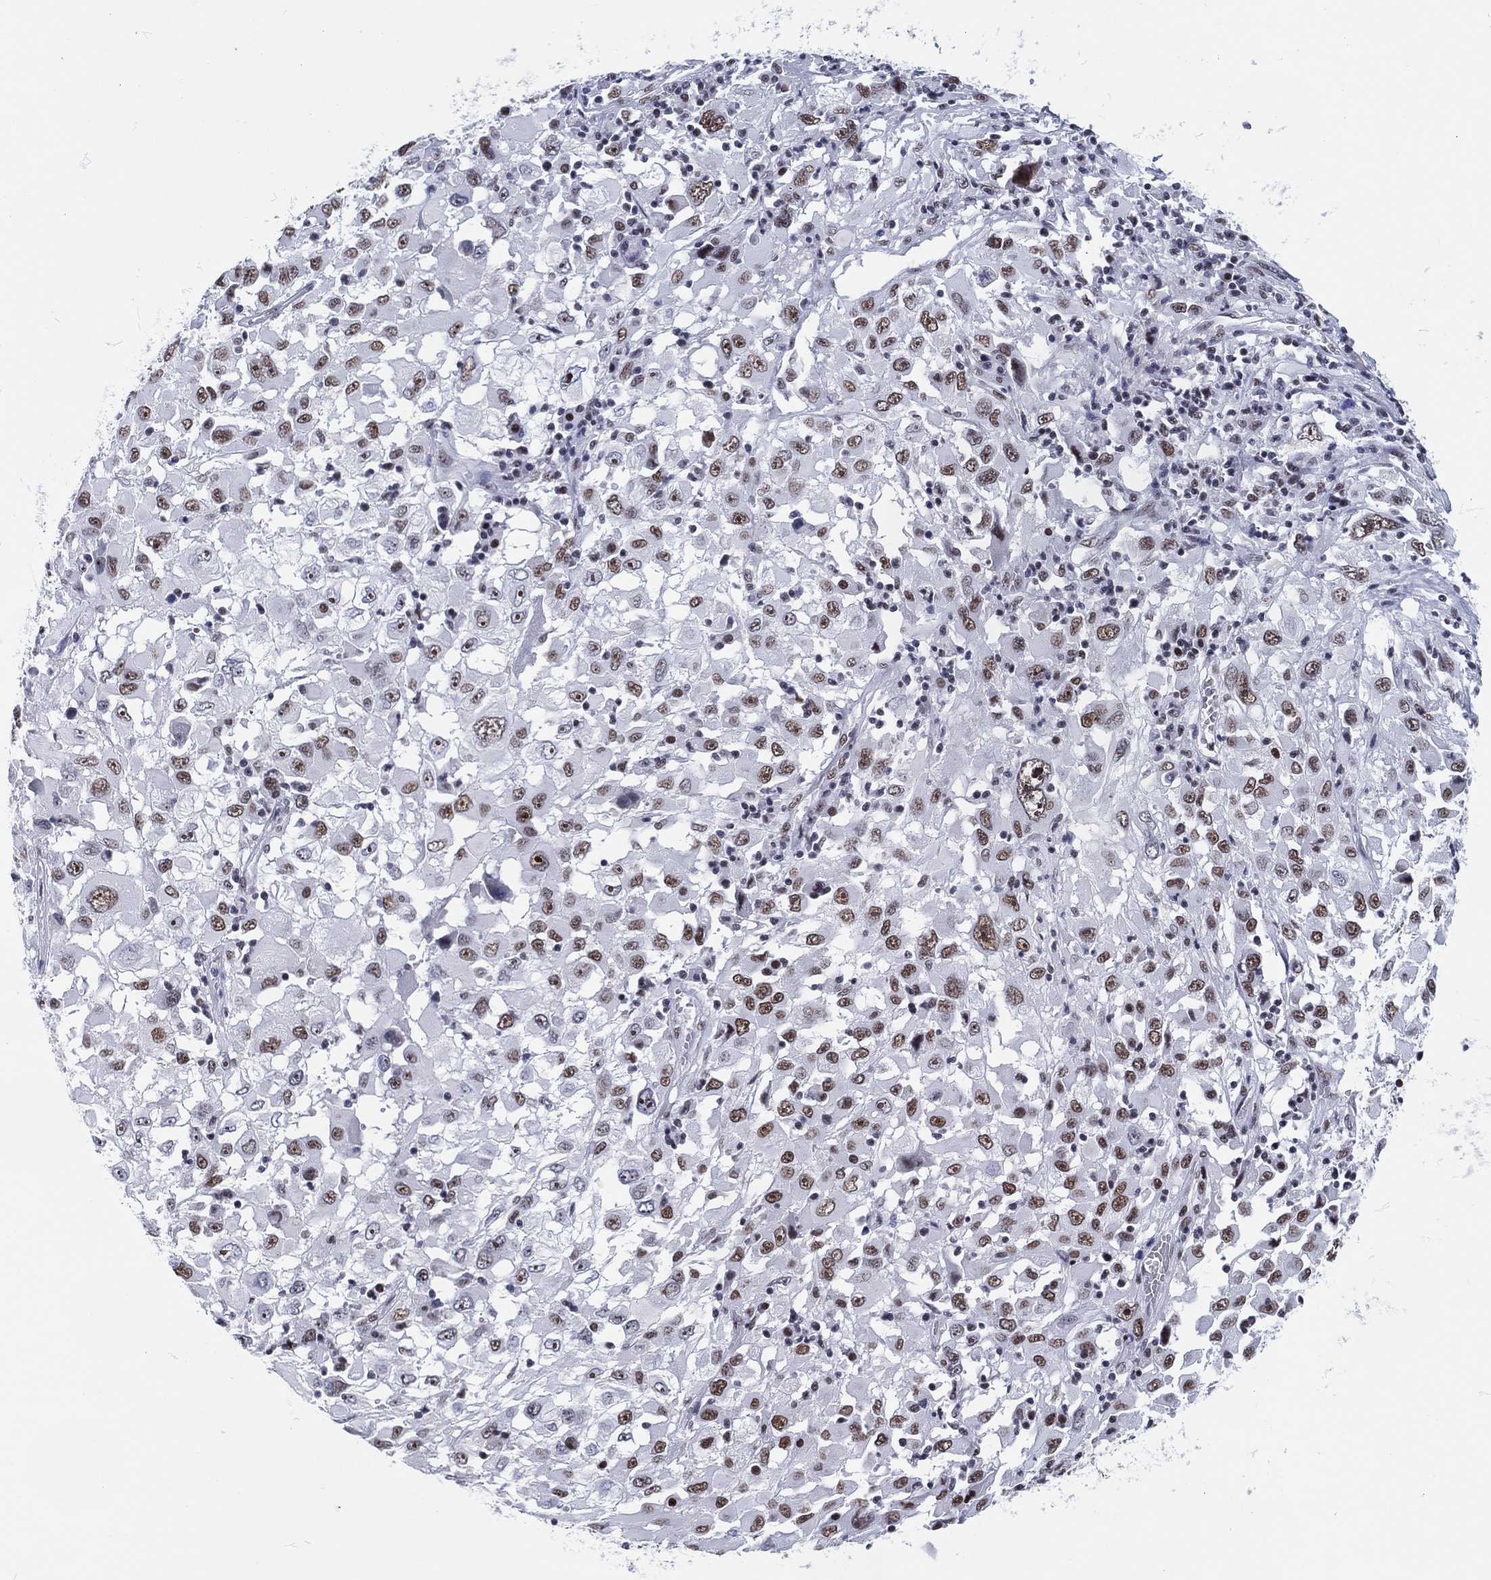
{"staining": {"intensity": "moderate", "quantity": "25%-75%", "location": "nuclear"}, "tissue": "melanoma", "cell_type": "Tumor cells", "image_type": "cancer", "snomed": [{"axis": "morphology", "description": "Malignant melanoma, Metastatic site"}, {"axis": "topography", "description": "Soft tissue"}], "caption": "Melanoma tissue demonstrates moderate nuclear expression in about 25%-75% of tumor cells, visualized by immunohistochemistry. The staining was performed using DAB, with brown indicating positive protein expression. Nuclei are stained blue with hematoxylin.", "gene": "MAPK8IP1", "patient": {"sex": "male", "age": 50}}